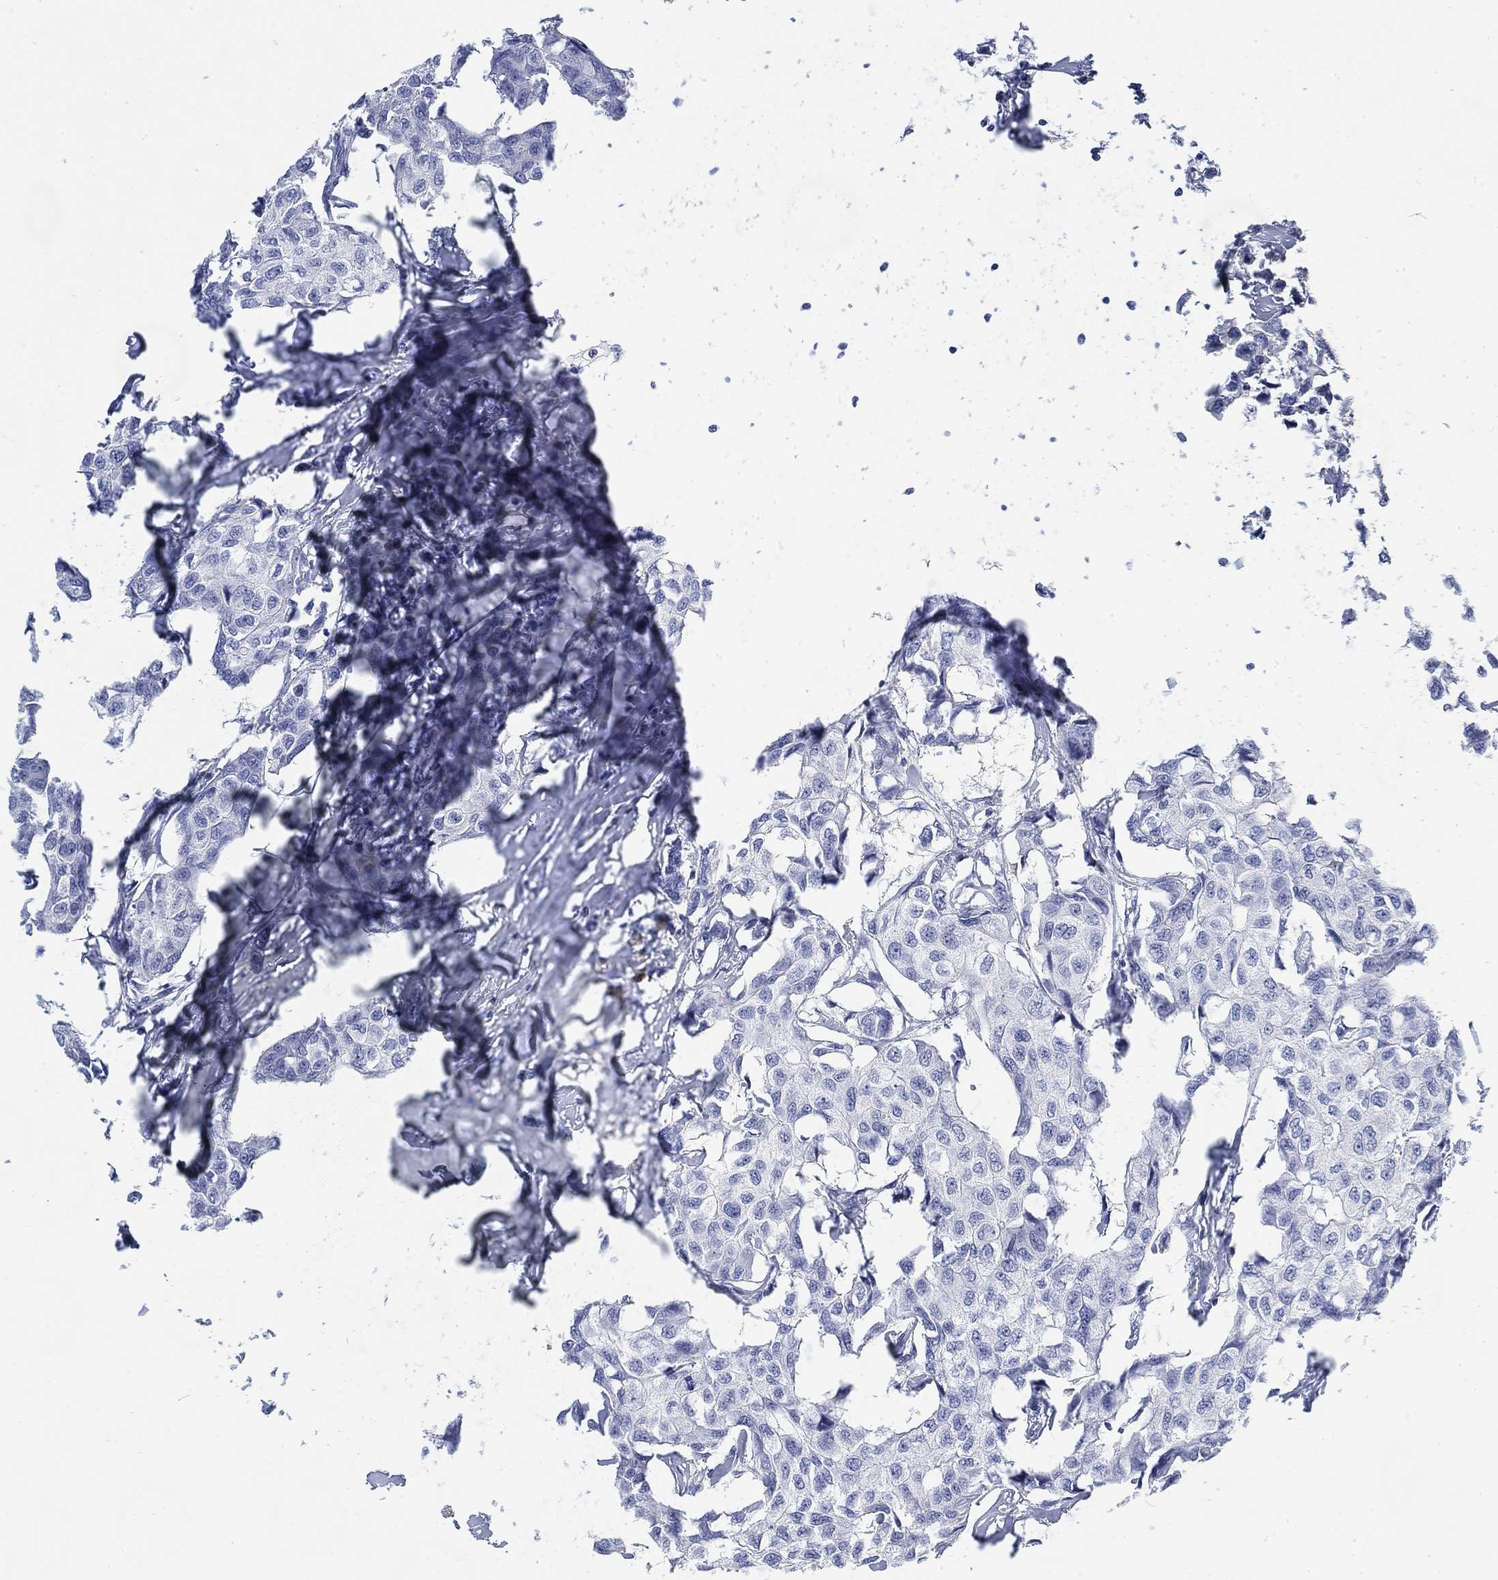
{"staining": {"intensity": "negative", "quantity": "none", "location": "none"}, "tissue": "breast cancer", "cell_type": "Tumor cells", "image_type": "cancer", "snomed": [{"axis": "morphology", "description": "Duct carcinoma"}, {"axis": "topography", "description": "Breast"}], "caption": "The micrograph demonstrates no significant expression in tumor cells of intraductal carcinoma (breast). The staining was performed using DAB (3,3'-diaminobenzidine) to visualize the protein expression in brown, while the nuclei were stained in blue with hematoxylin (Magnification: 20x).", "gene": "FYB1", "patient": {"sex": "female", "age": 80}}